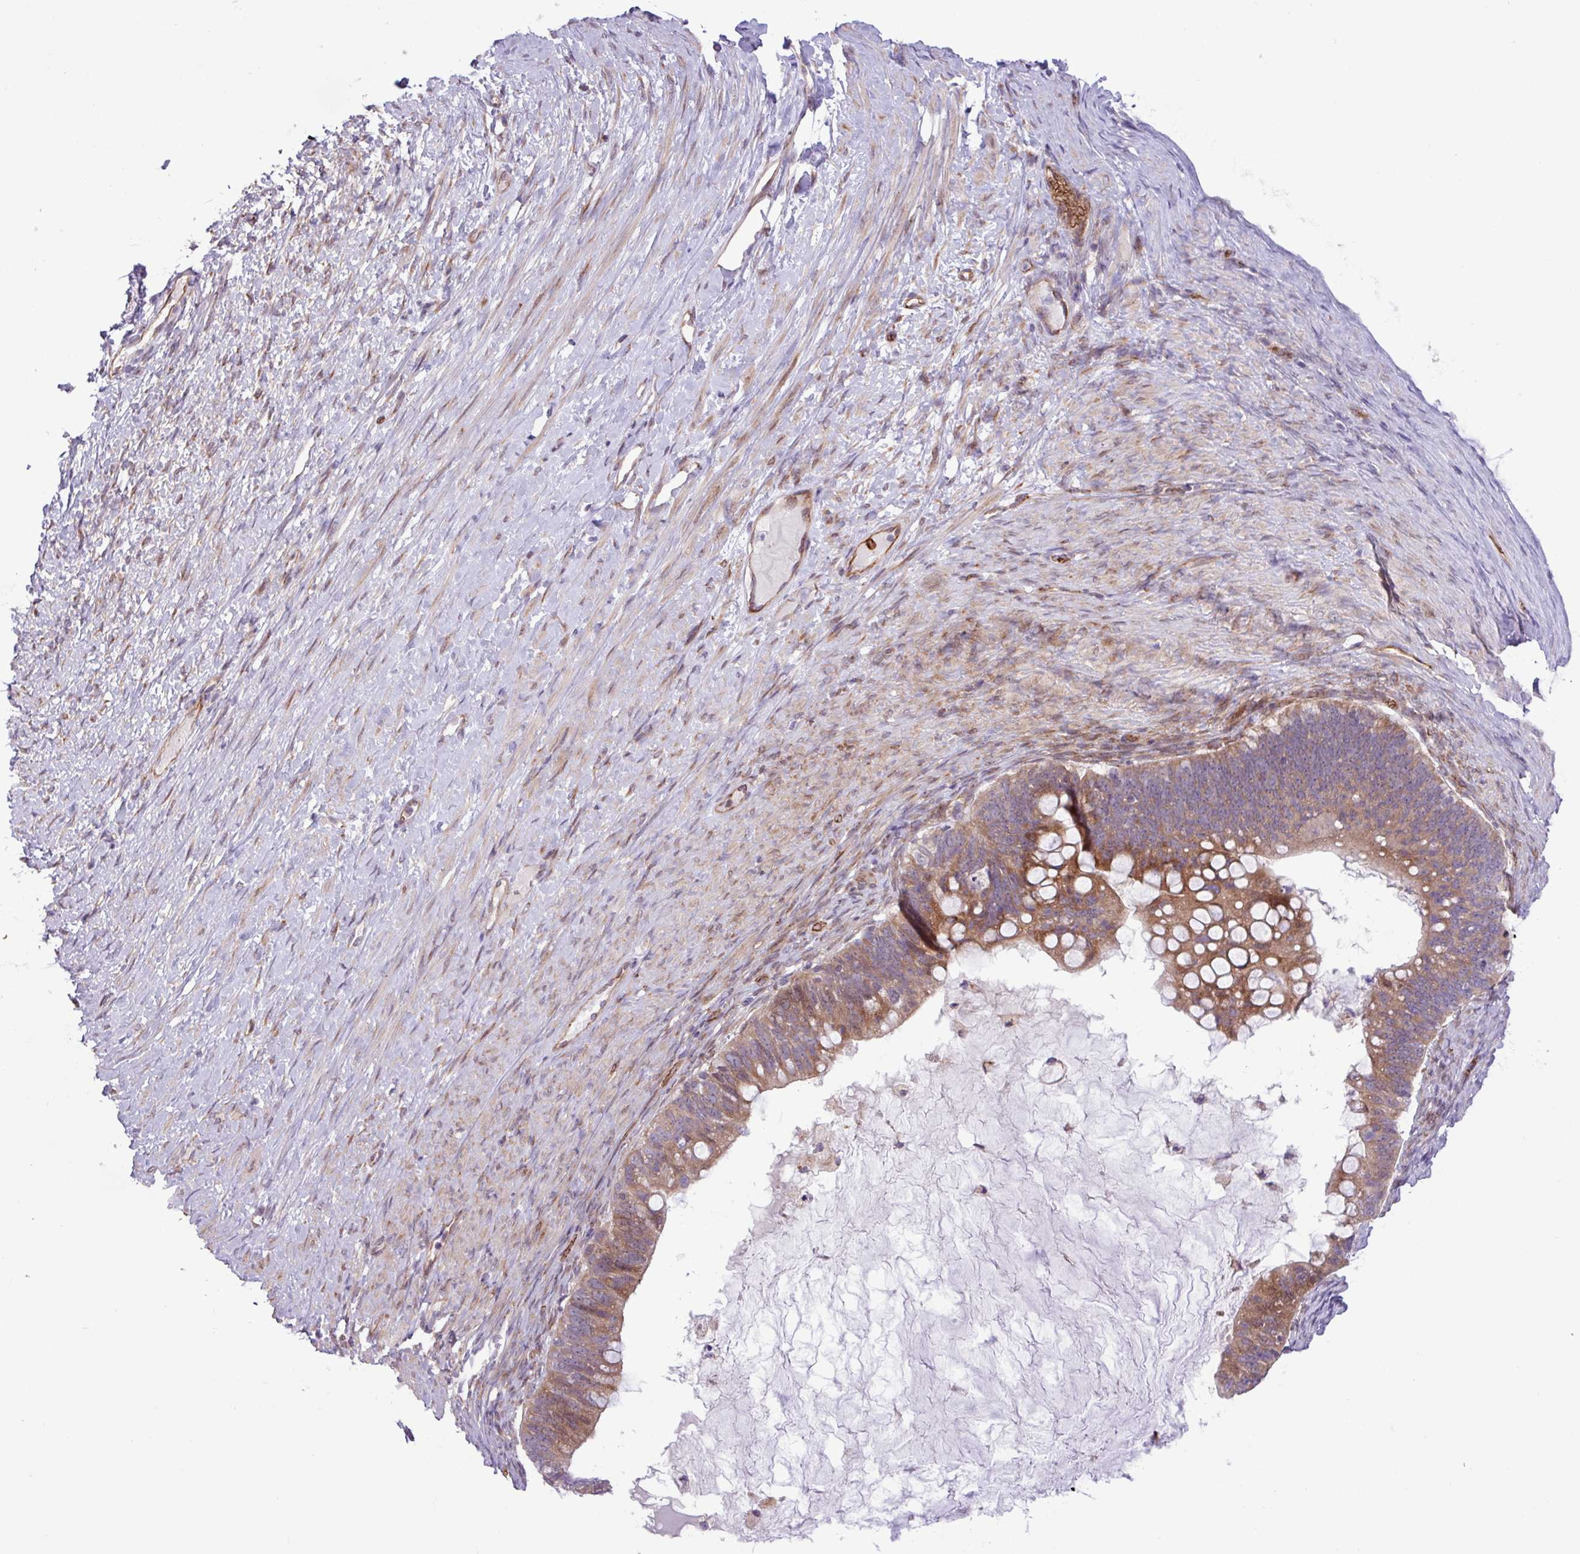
{"staining": {"intensity": "moderate", "quantity": ">75%", "location": "cytoplasmic/membranous"}, "tissue": "ovarian cancer", "cell_type": "Tumor cells", "image_type": "cancer", "snomed": [{"axis": "morphology", "description": "Cystadenocarcinoma, mucinous, NOS"}, {"axis": "topography", "description": "Ovary"}], "caption": "Immunohistochemistry (IHC) image of human ovarian mucinous cystadenocarcinoma stained for a protein (brown), which demonstrates medium levels of moderate cytoplasmic/membranous positivity in approximately >75% of tumor cells.", "gene": "RAD21L1", "patient": {"sex": "female", "age": 61}}